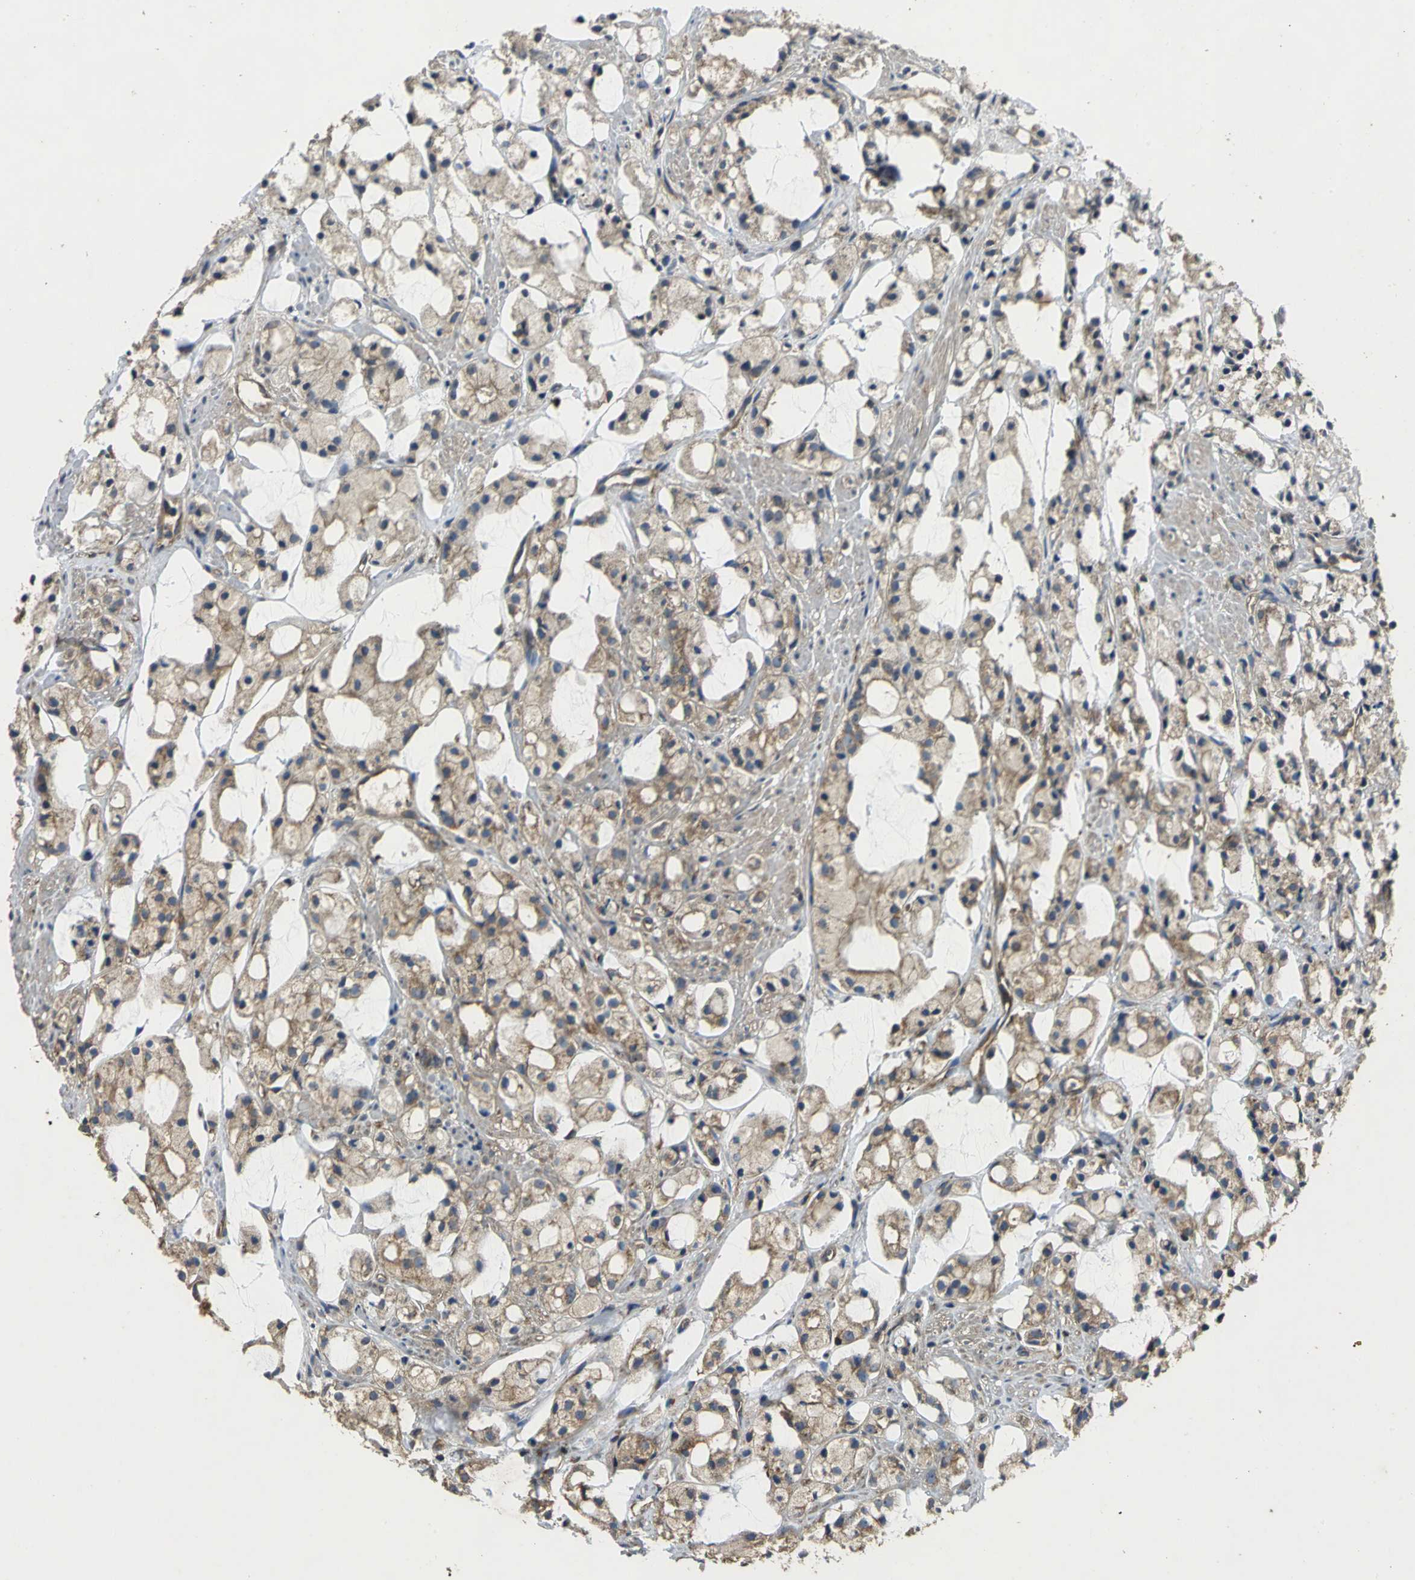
{"staining": {"intensity": "moderate", "quantity": ">75%", "location": "cytoplasmic/membranous"}, "tissue": "prostate cancer", "cell_type": "Tumor cells", "image_type": "cancer", "snomed": [{"axis": "morphology", "description": "Adenocarcinoma, High grade"}, {"axis": "topography", "description": "Prostate"}], "caption": "Immunohistochemistry (IHC) staining of prostate cancer (high-grade adenocarcinoma), which reveals medium levels of moderate cytoplasmic/membranous positivity in approximately >75% of tumor cells indicating moderate cytoplasmic/membranous protein staining. The staining was performed using DAB (3,3'-diaminobenzidine) (brown) for protein detection and nuclei were counterstained in hematoxylin (blue).", "gene": "IRF3", "patient": {"sex": "male", "age": 85}}